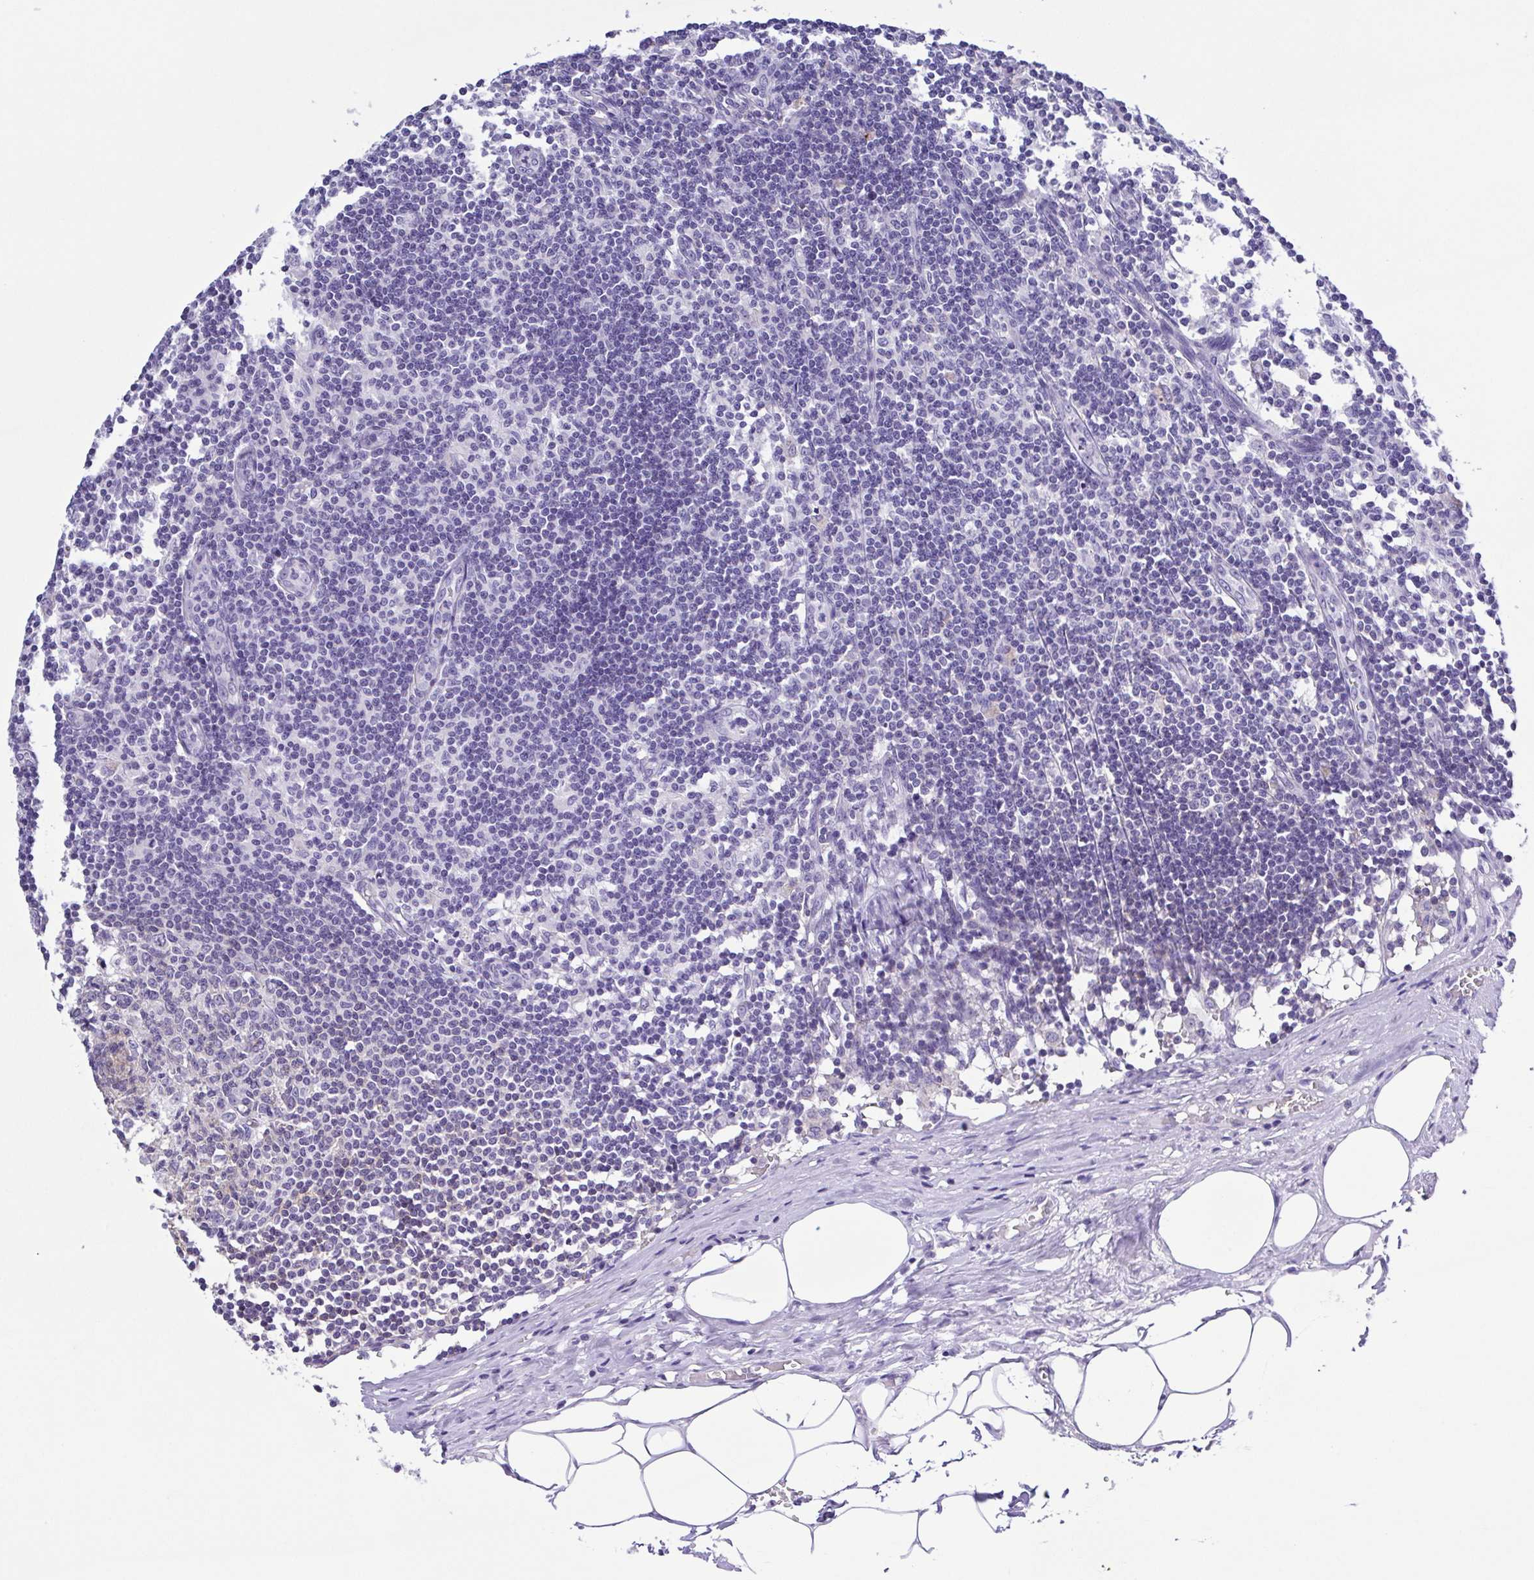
{"staining": {"intensity": "moderate", "quantity": "<25%", "location": "cytoplasmic/membranous"}, "tissue": "lymph node", "cell_type": "Germinal center cells", "image_type": "normal", "snomed": [{"axis": "morphology", "description": "Normal tissue, NOS"}, {"axis": "topography", "description": "Lymph node"}], "caption": "Immunohistochemical staining of benign lymph node demonstrates low levels of moderate cytoplasmic/membranous positivity in about <25% of germinal center cells.", "gene": "CD72", "patient": {"sex": "female", "age": 69}}